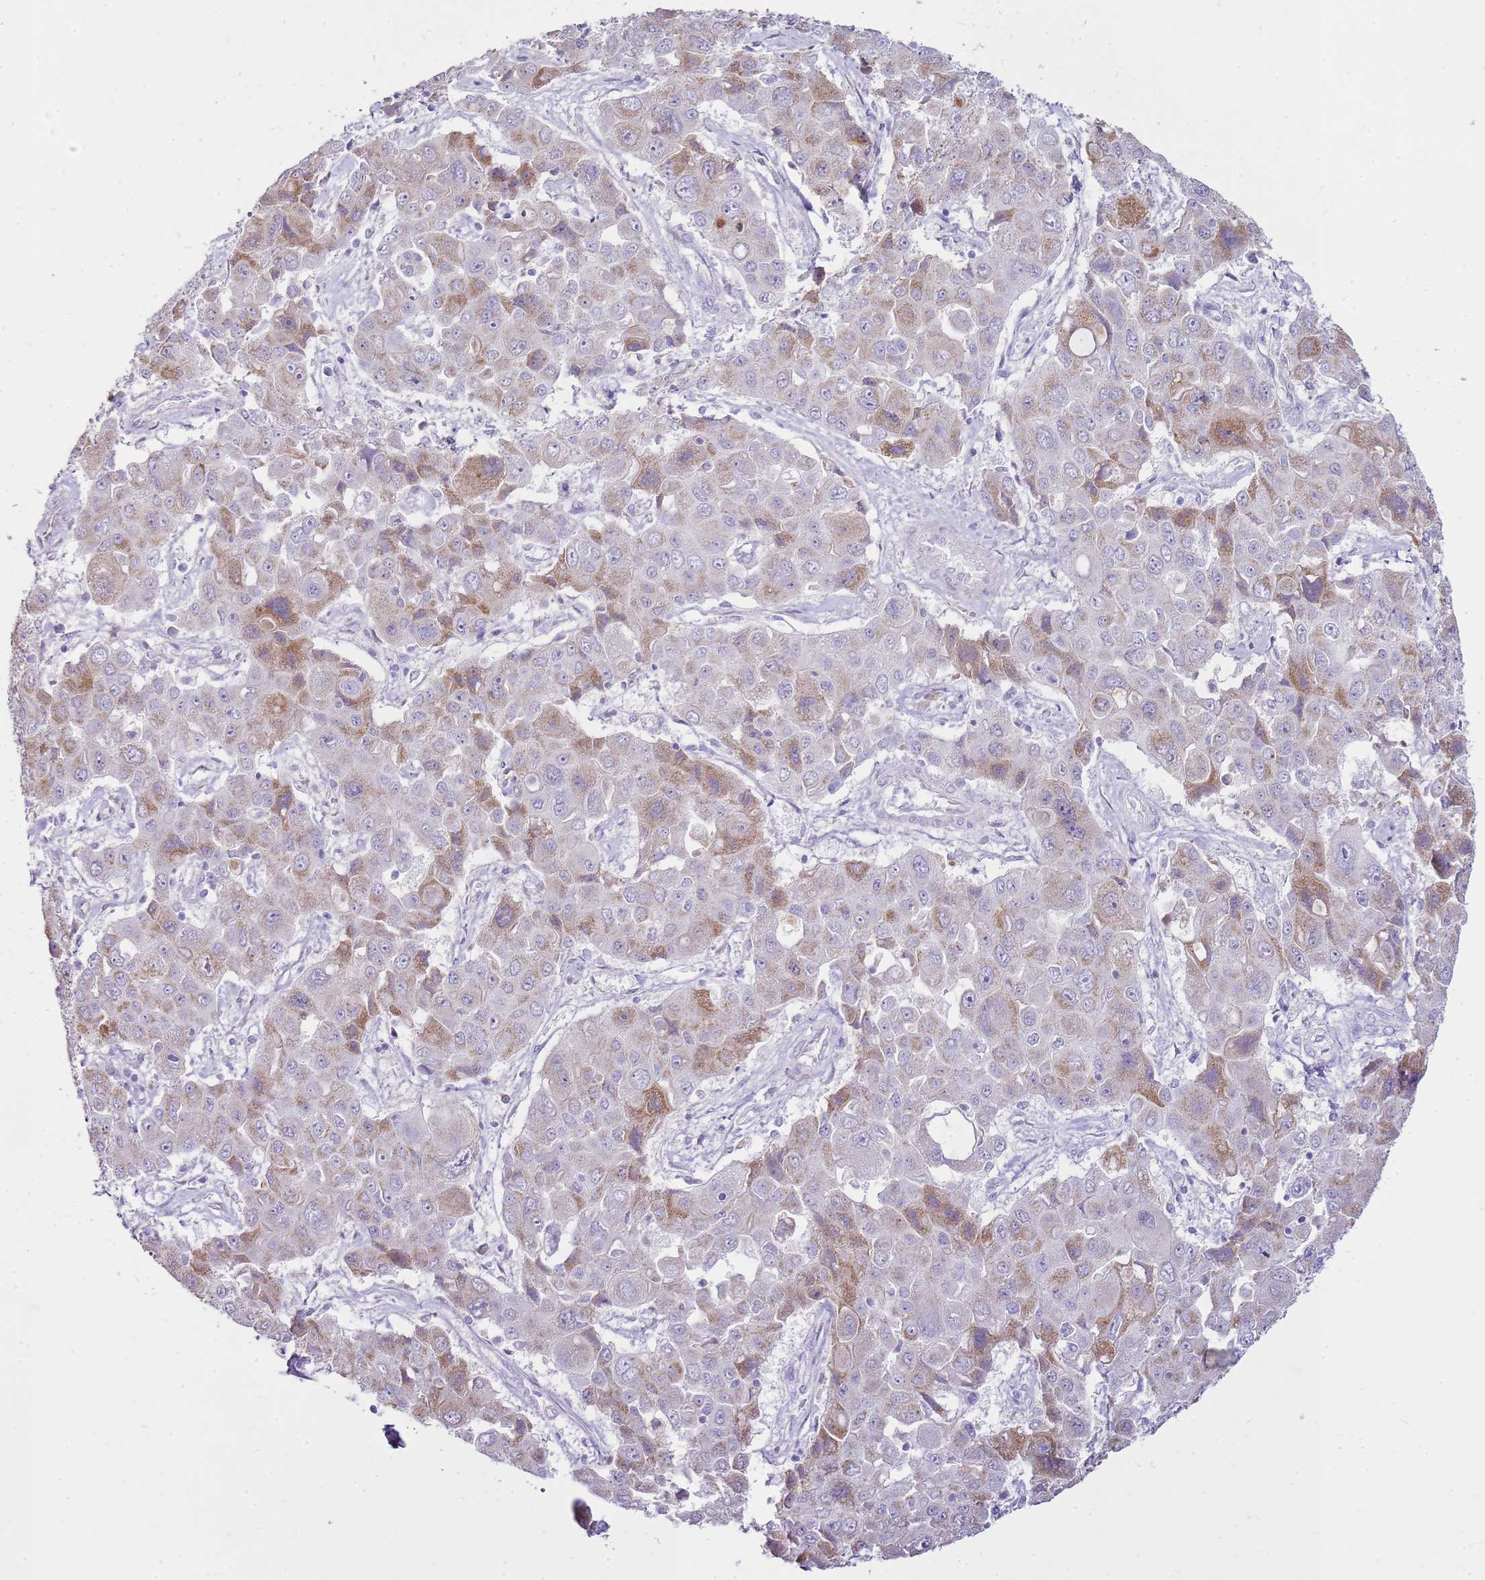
{"staining": {"intensity": "weak", "quantity": "<25%", "location": "cytoplasmic/membranous"}, "tissue": "liver cancer", "cell_type": "Tumor cells", "image_type": "cancer", "snomed": [{"axis": "morphology", "description": "Cholangiocarcinoma"}, {"axis": "topography", "description": "Liver"}], "caption": "A high-resolution histopathology image shows immunohistochemistry (IHC) staining of liver cancer, which shows no significant positivity in tumor cells. The staining was performed using DAB to visualize the protein expression in brown, while the nuclei were stained in blue with hematoxylin (Magnification: 20x).", "gene": "FABP2", "patient": {"sex": "male", "age": 67}}